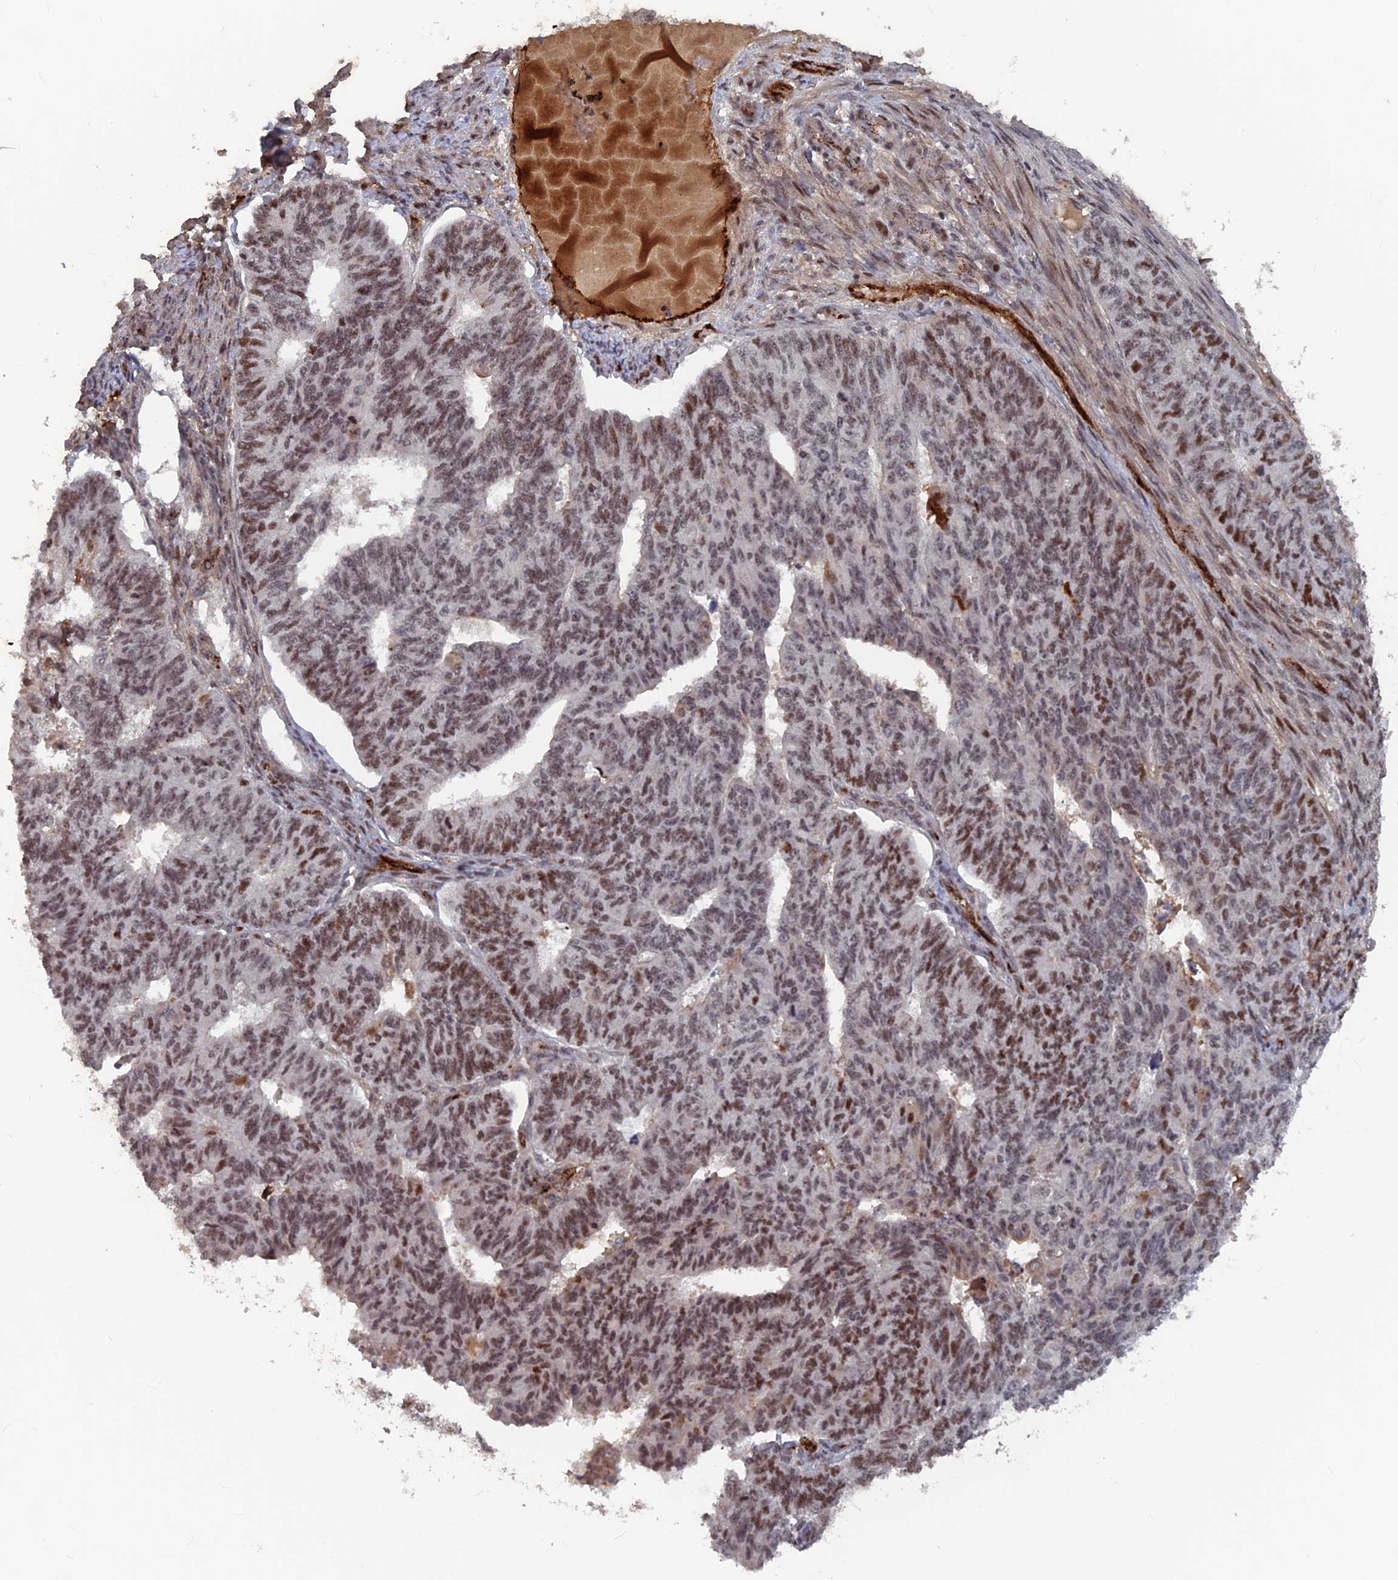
{"staining": {"intensity": "strong", "quantity": "25%-75%", "location": "nuclear"}, "tissue": "endometrial cancer", "cell_type": "Tumor cells", "image_type": "cancer", "snomed": [{"axis": "morphology", "description": "Adenocarcinoma, NOS"}, {"axis": "topography", "description": "Endometrium"}], "caption": "Protein staining of endometrial adenocarcinoma tissue reveals strong nuclear staining in about 25%-75% of tumor cells.", "gene": "SH3D21", "patient": {"sex": "female", "age": 32}}